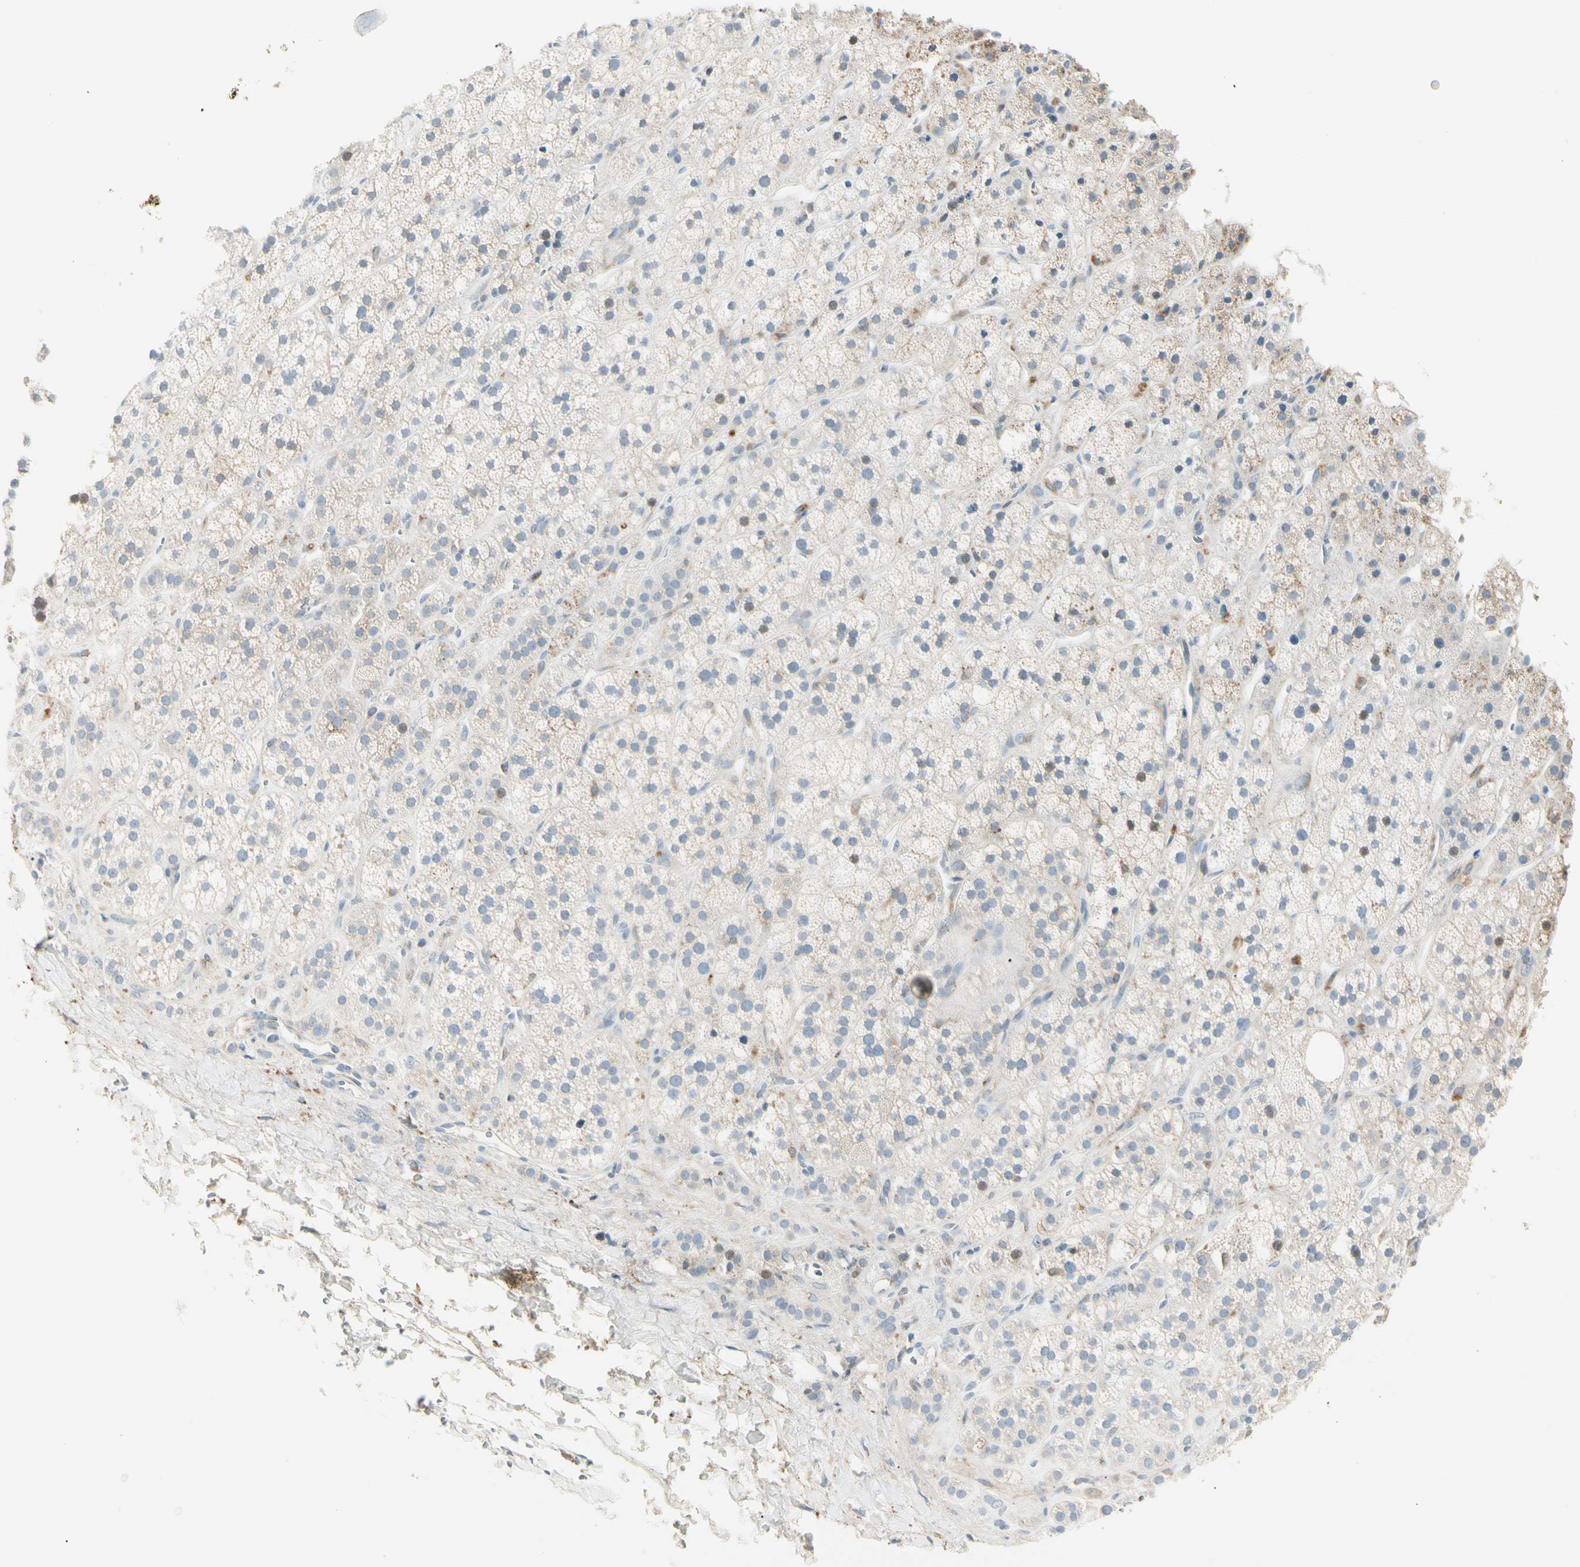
{"staining": {"intensity": "moderate", "quantity": "<25%", "location": "cytoplasmic/membranous"}, "tissue": "adrenal gland", "cell_type": "Glandular cells", "image_type": "normal", "snomed": [{"axis": "morphology", "description": "Normal tissue, NOS"}, {"axis": "topography", "description": "Adrenal gland"}], "caption": "An image showing moderate cytoplasmic/membranous positivity in approximately <25% of glandular cells in benign adrenal gland, as visualized by brown immunohistochemical staining.", "gene": "LPCAT2", "patient": {"sex": "male", "age": 56}}